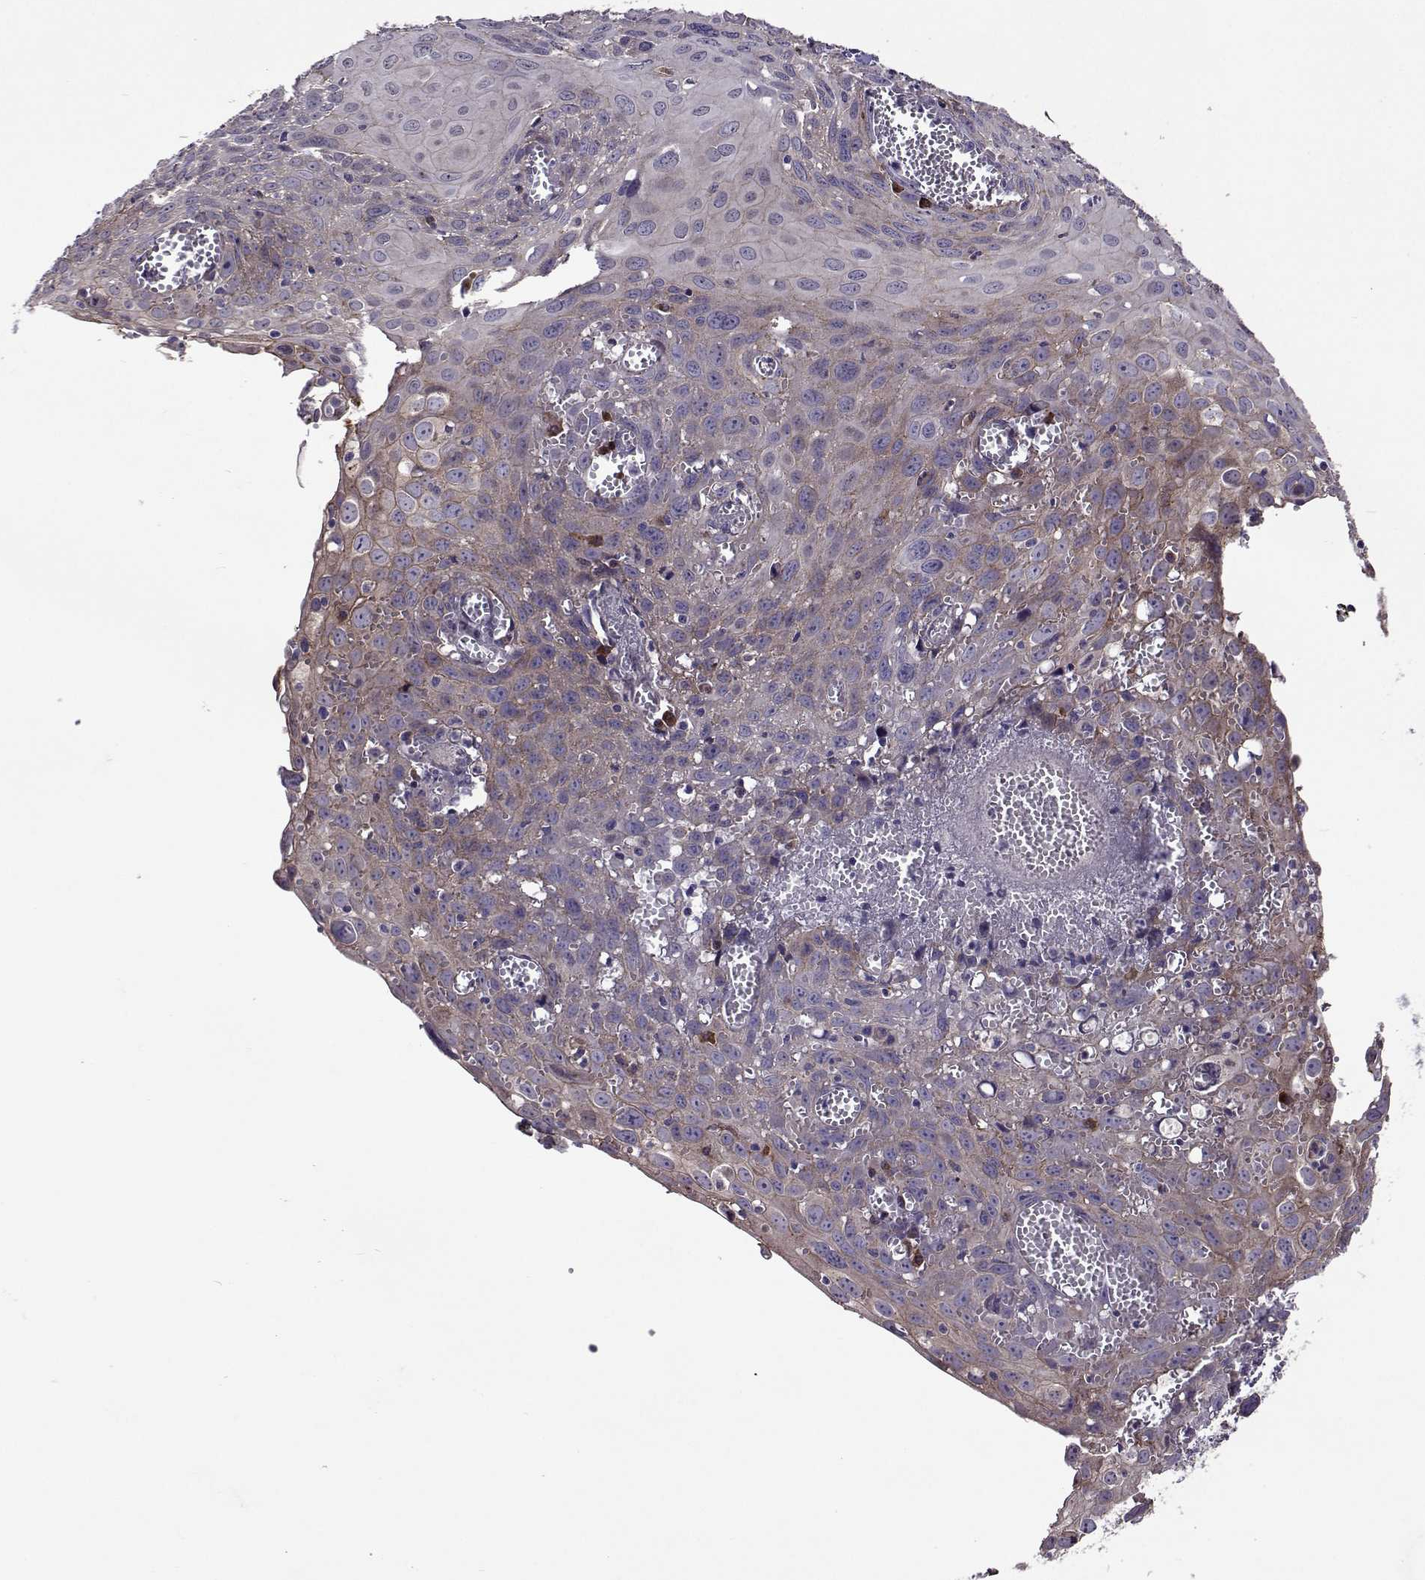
{"staining": {"intensity": "weak", "quantity": ">75%", "location": "cytoplasmic/membranous"}, "tissue": "cervical cancer", "cell_type": "Tumor cells", "image_type": "cancer", "snomed": [{"axis": "morphology", "description": "Squamous cell carcinoma, NOS"}, {"axis": "topography", "description": "Cervix"}], "caption": "Cervical cancer tissue shows weak cytoplasmic/membranous expression in approximately >75% of tumor cells", "gene": "TARBP2", "patient": {"sex": "female", "age": 38}}